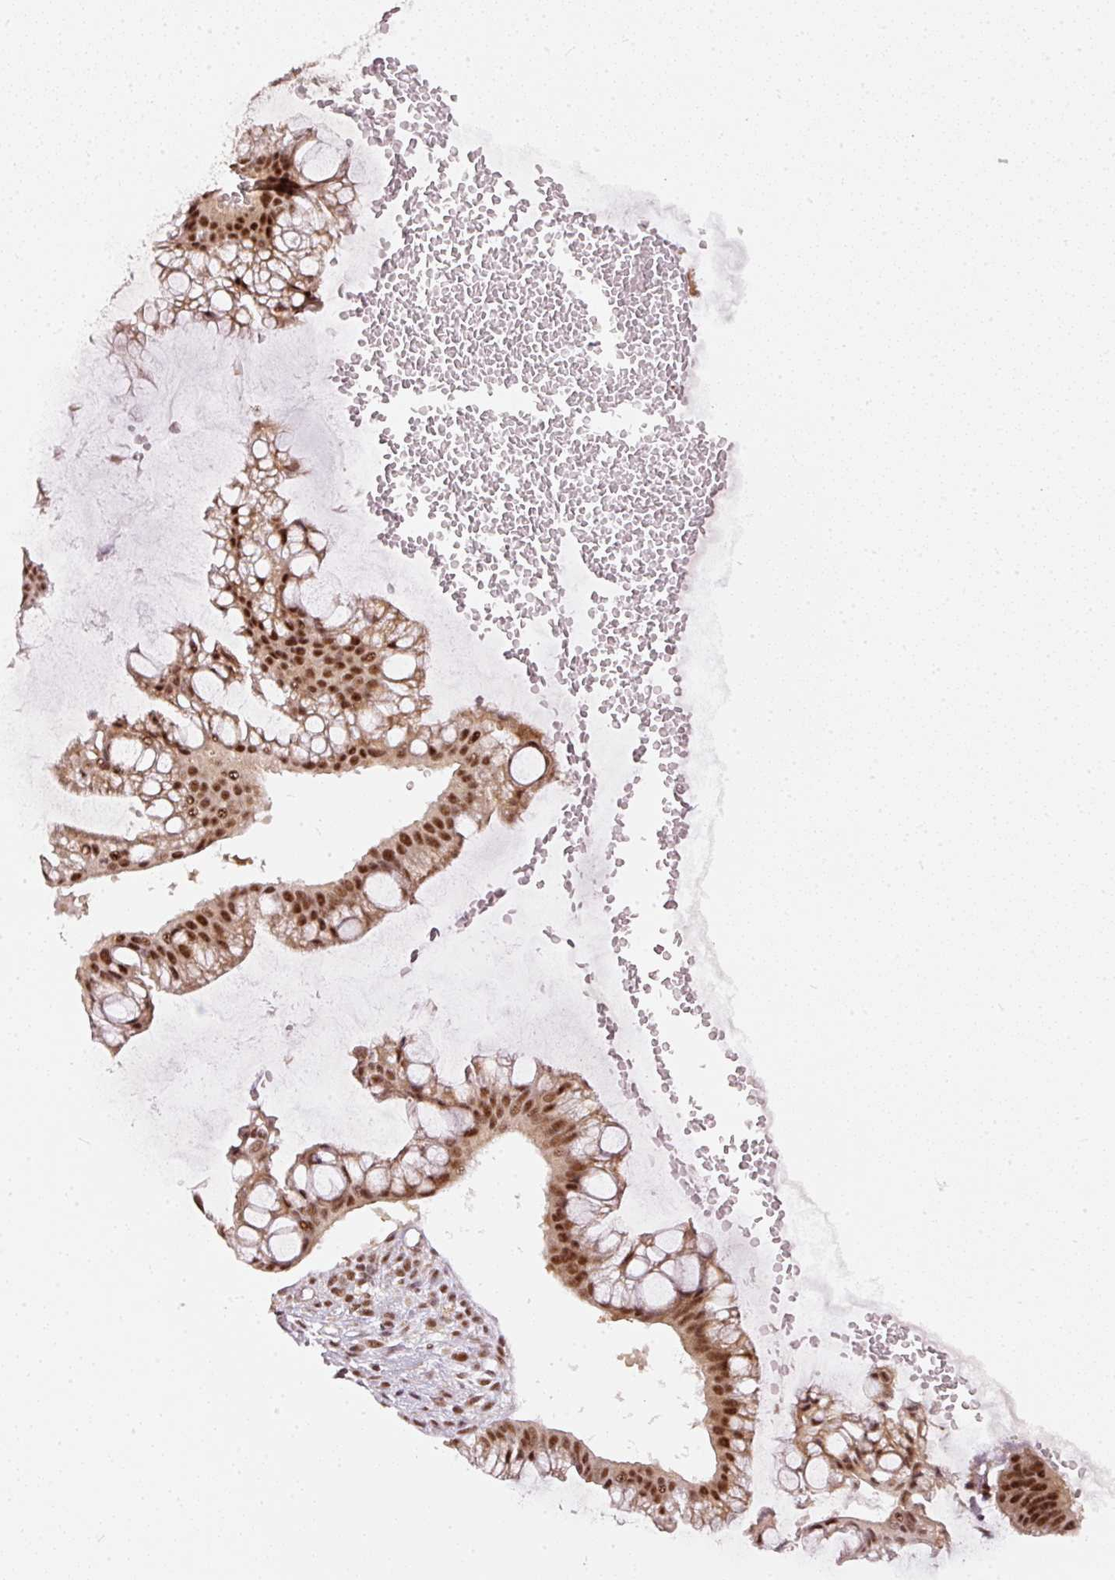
{"staining": {"intensity": "moderate", "quantity": ">75%", "location": "nuclear"}, "tissue": "ovarian cancer", "cell_type": "Tumor cells", "image_type": "cancer", "snomed": [{"axis": "morphology", "description": "Cystadenocarcinoma, mucinous, NOS"}, {"axis": "topography", "description": "Ovary"}], "caption": "This is a histology image of immunohistochemistry staining of mucinous cystadenocarcinoma (ovarian), which shows moderate positivity in the nuclear of tumor cells.", "gene": "THOC6", "patient": {"sex": "female", "age": 73}}